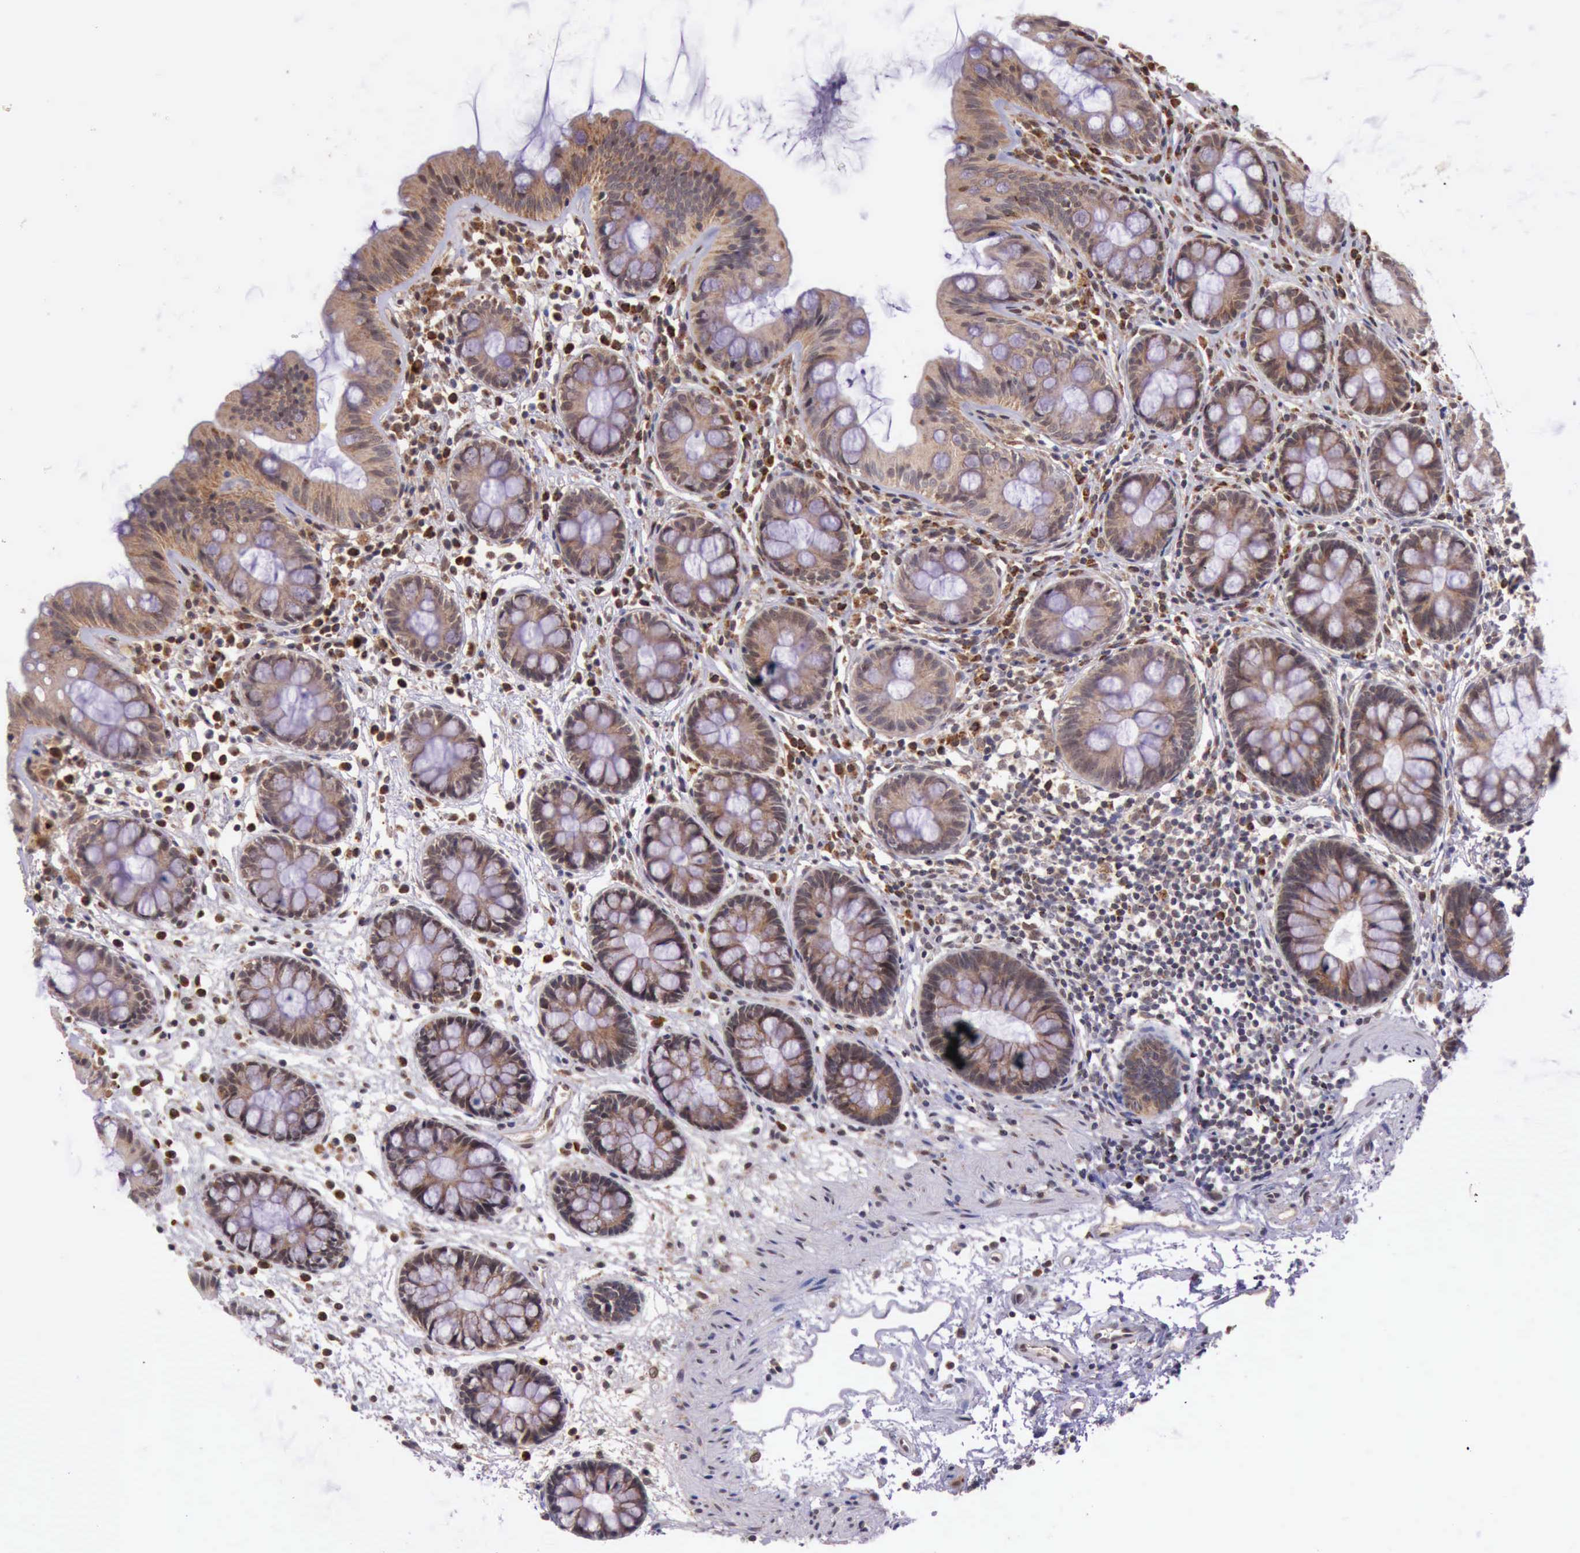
{"staining": {"intensity": "weak", "quantity": ">75%", "location": "cytoplasmic/membranous"}, "tissue": "colon", "cell_type": "Endothelial cells", "image_type": "normal", "snomed": [{"axis": "morphology", "description": "Normal tissue, NOS"}, {"axis": "topography", "description": "Colon"}], "caption": "Protein staining reveals weak cytoplasmic/membranous positivity in about >75% of endothelial cells in unremarkable colon.", "gene": "ARMCX3", "patient": {"sex": "female", "age": 52}}